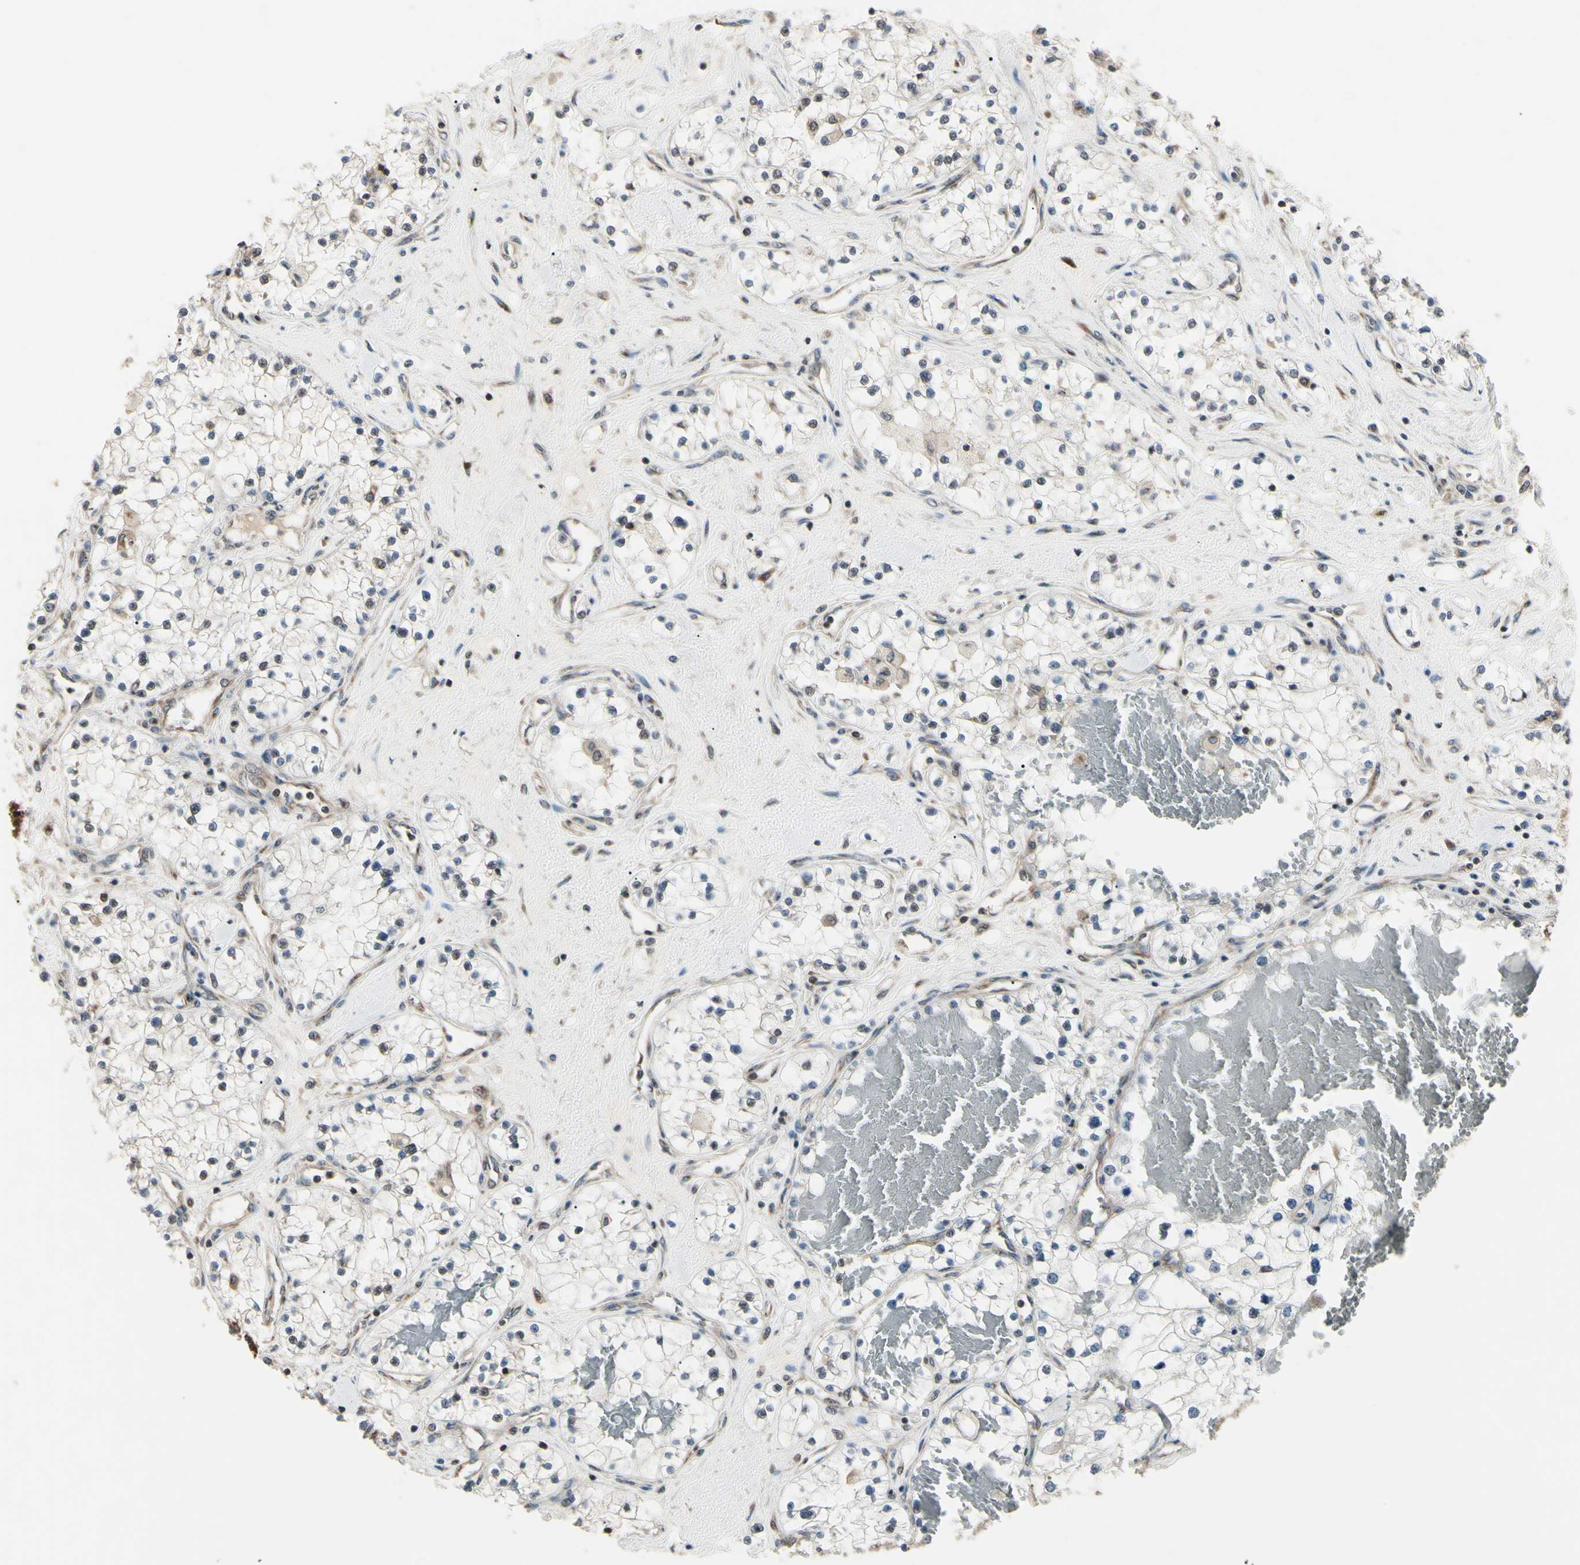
{"staining": {"intensity": "weak", "quantity": "<25%", "location": "cytoplasmic/membranous"}, "tissue": "renal cancer", "cell_type": "Tumor cells", "image_type": "cancer", "snomed": [{"axis": "morphology", "description": "Adenocarcinoma, NOS"}, {"axis": "topography", "description": "Kidney"}], "caption": "IHC of human renal cancer reveals no positivity in tumor cells. (Brightfield microscopy of DAB immunohistochemistry (IHC) at high magnification).", "gene": "MAPRE1", "patient": {"sex": "male", "age": 68}}